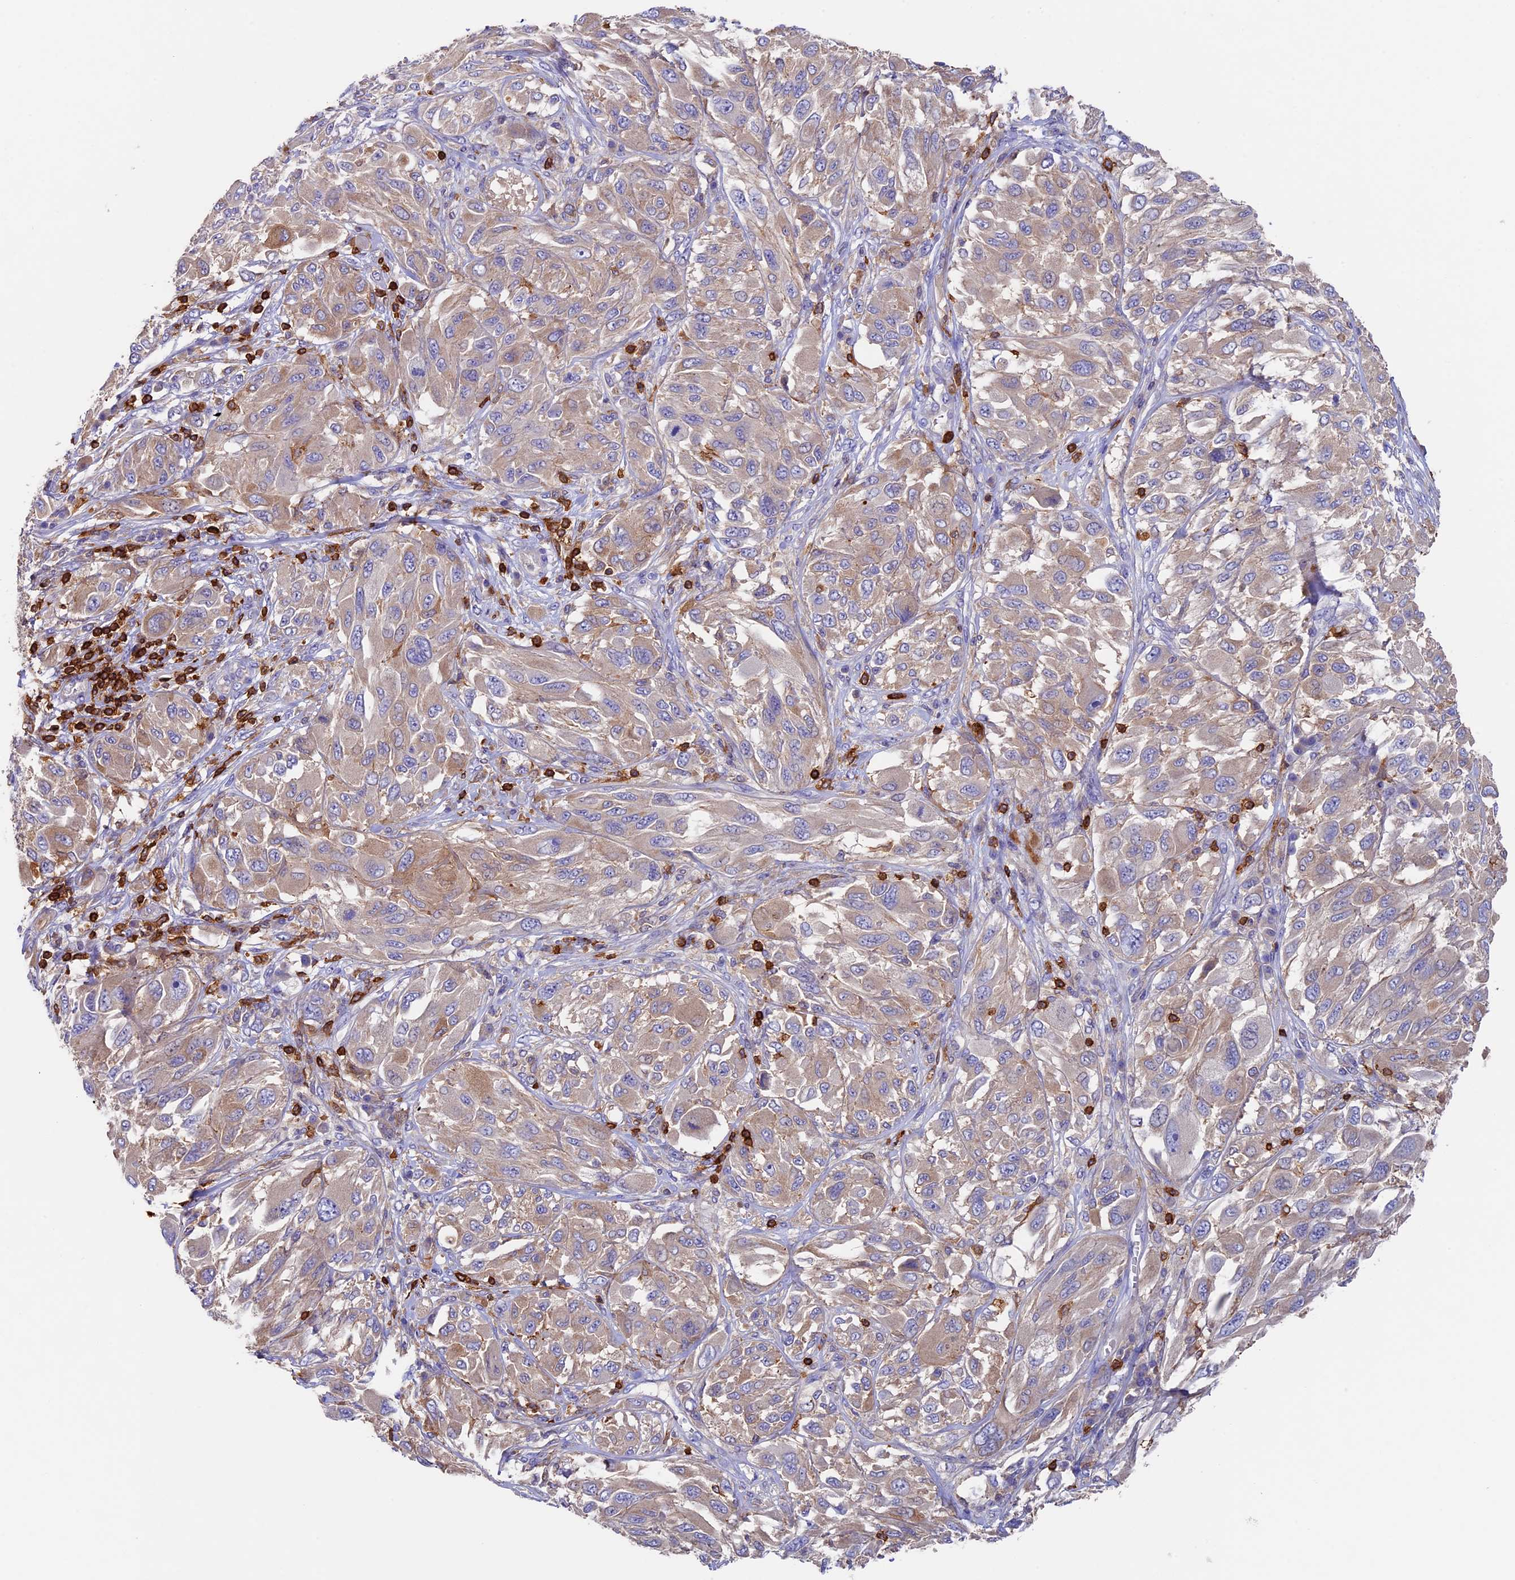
{"staining": {"intensity": "weak", "quantity": ">75%", "location": "cytoplasmic/membranous"}, "tissue": "melanoma", "cell_type": "Tumor cells", "image_type": "cancer", "snomed": [{"axis": "morphology", "description": "Malignant melanoma, NOS"}, {"axis": "topography", "description": "Skin"}], "caption": "Immunohistochemical staining of human malignant melanoma exhibits low levels of weak cytoplasmic/membranous positivity in approximately >75% of tumor cells.", "gene": "ADAT1", "patient": {"sex": "female", "age": 91}}